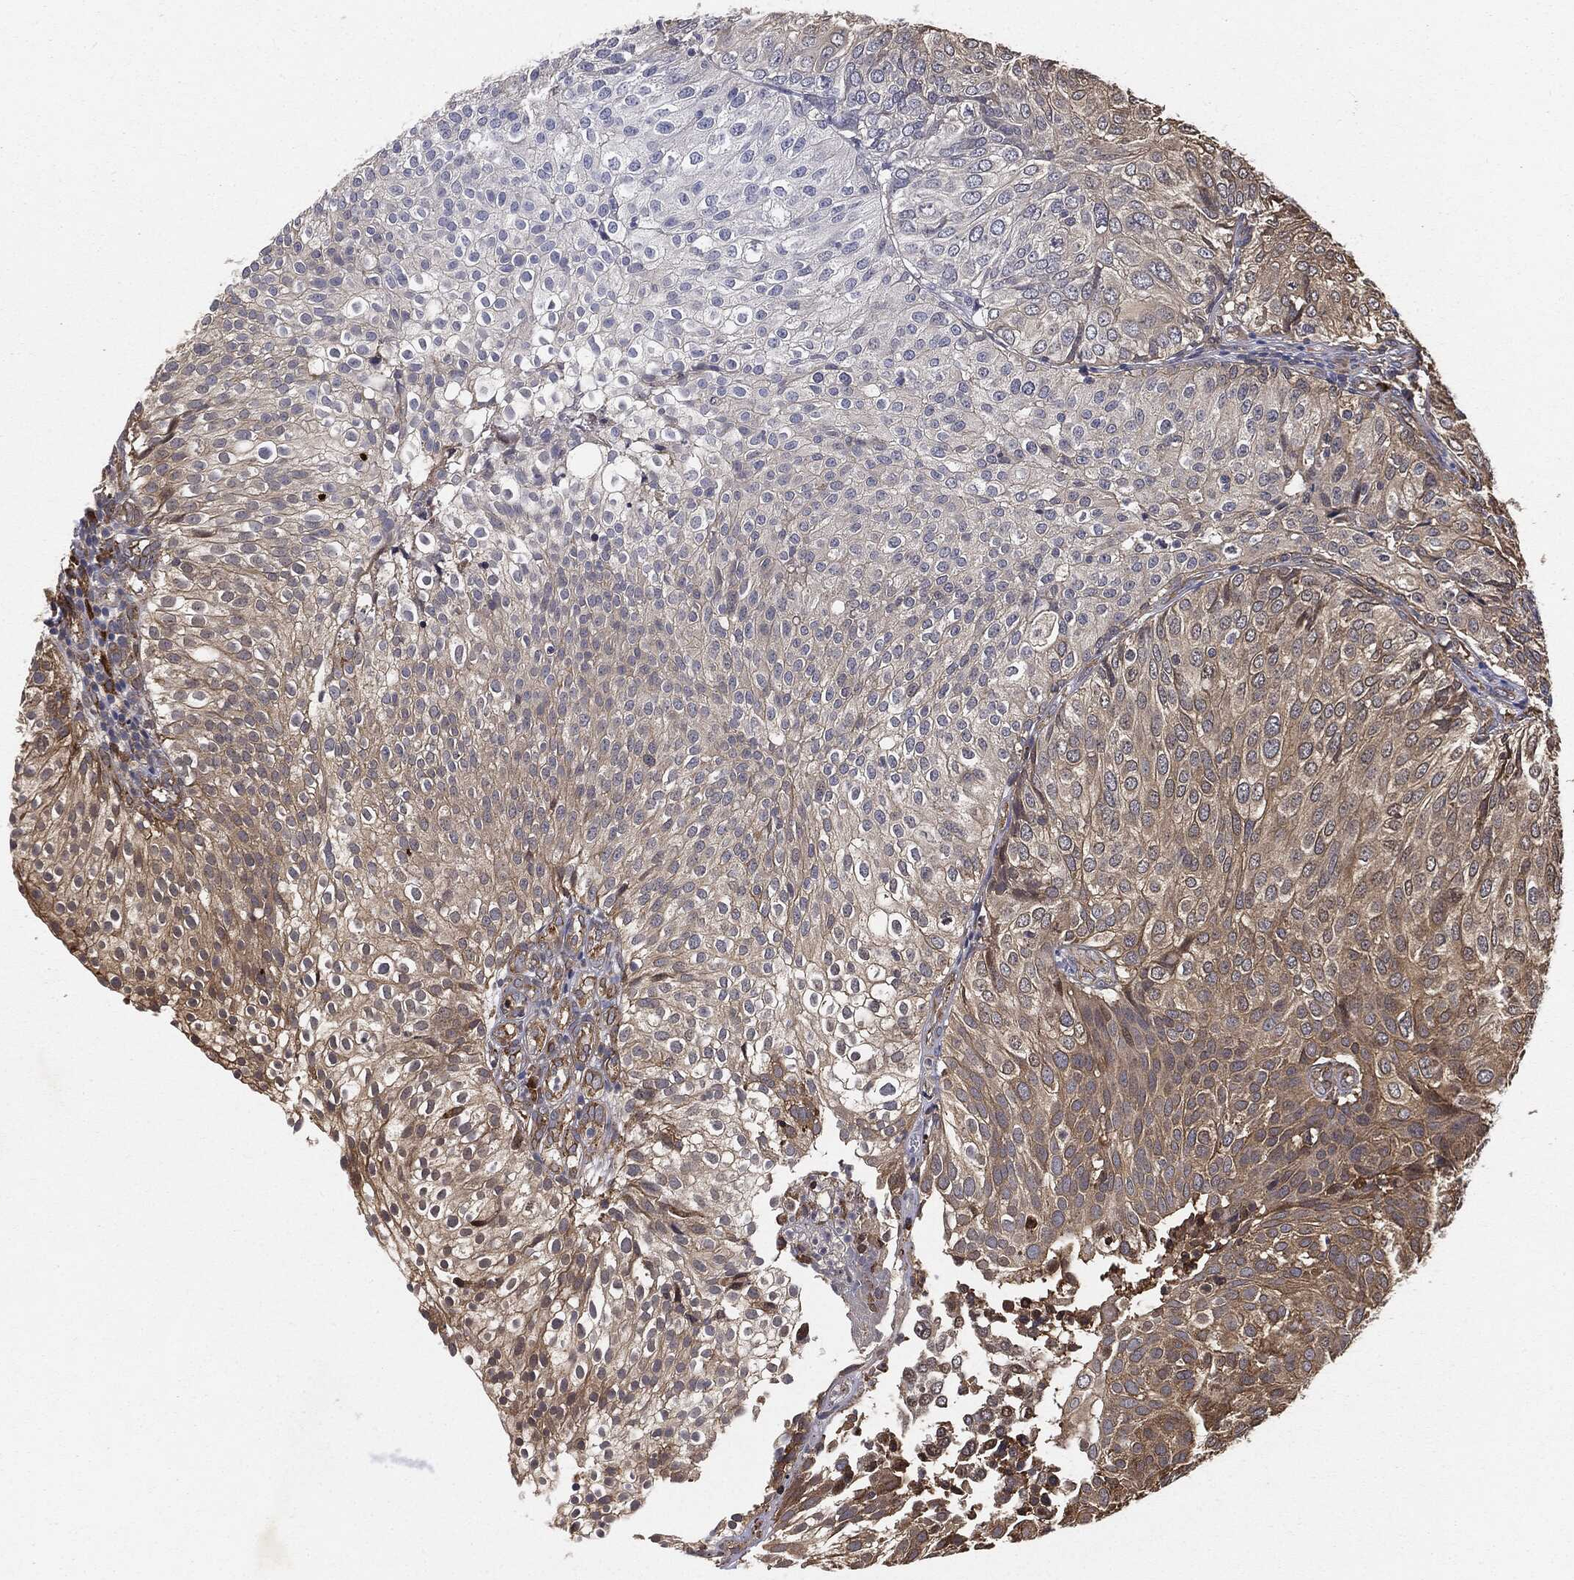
{"staining": {"intensity": "moderate", "quantity": "<25%", "location": "cytoplasmic/membranous"}, "tissue": "urothelial cancer", "cell_type": "Tumor cells", "image_type": "cancer", "snomed": [{"axis": "morphology", "description": "Urothelial carcinoma, High grade"}, {"axis": "topography", "description": "Urinary bladder"}], "caption": "Protein analysis of urothelial cancer tissue displays moderate cytoplasmic/membranous expression in approximately <25% of tumor cells. The staining is performed using DAB brown chromogen to label protein expression. The nuclei are counter-stained blue using hematoxylin.", "gene": "CYLD", "patient": {"sex": "female", "age": 79}}